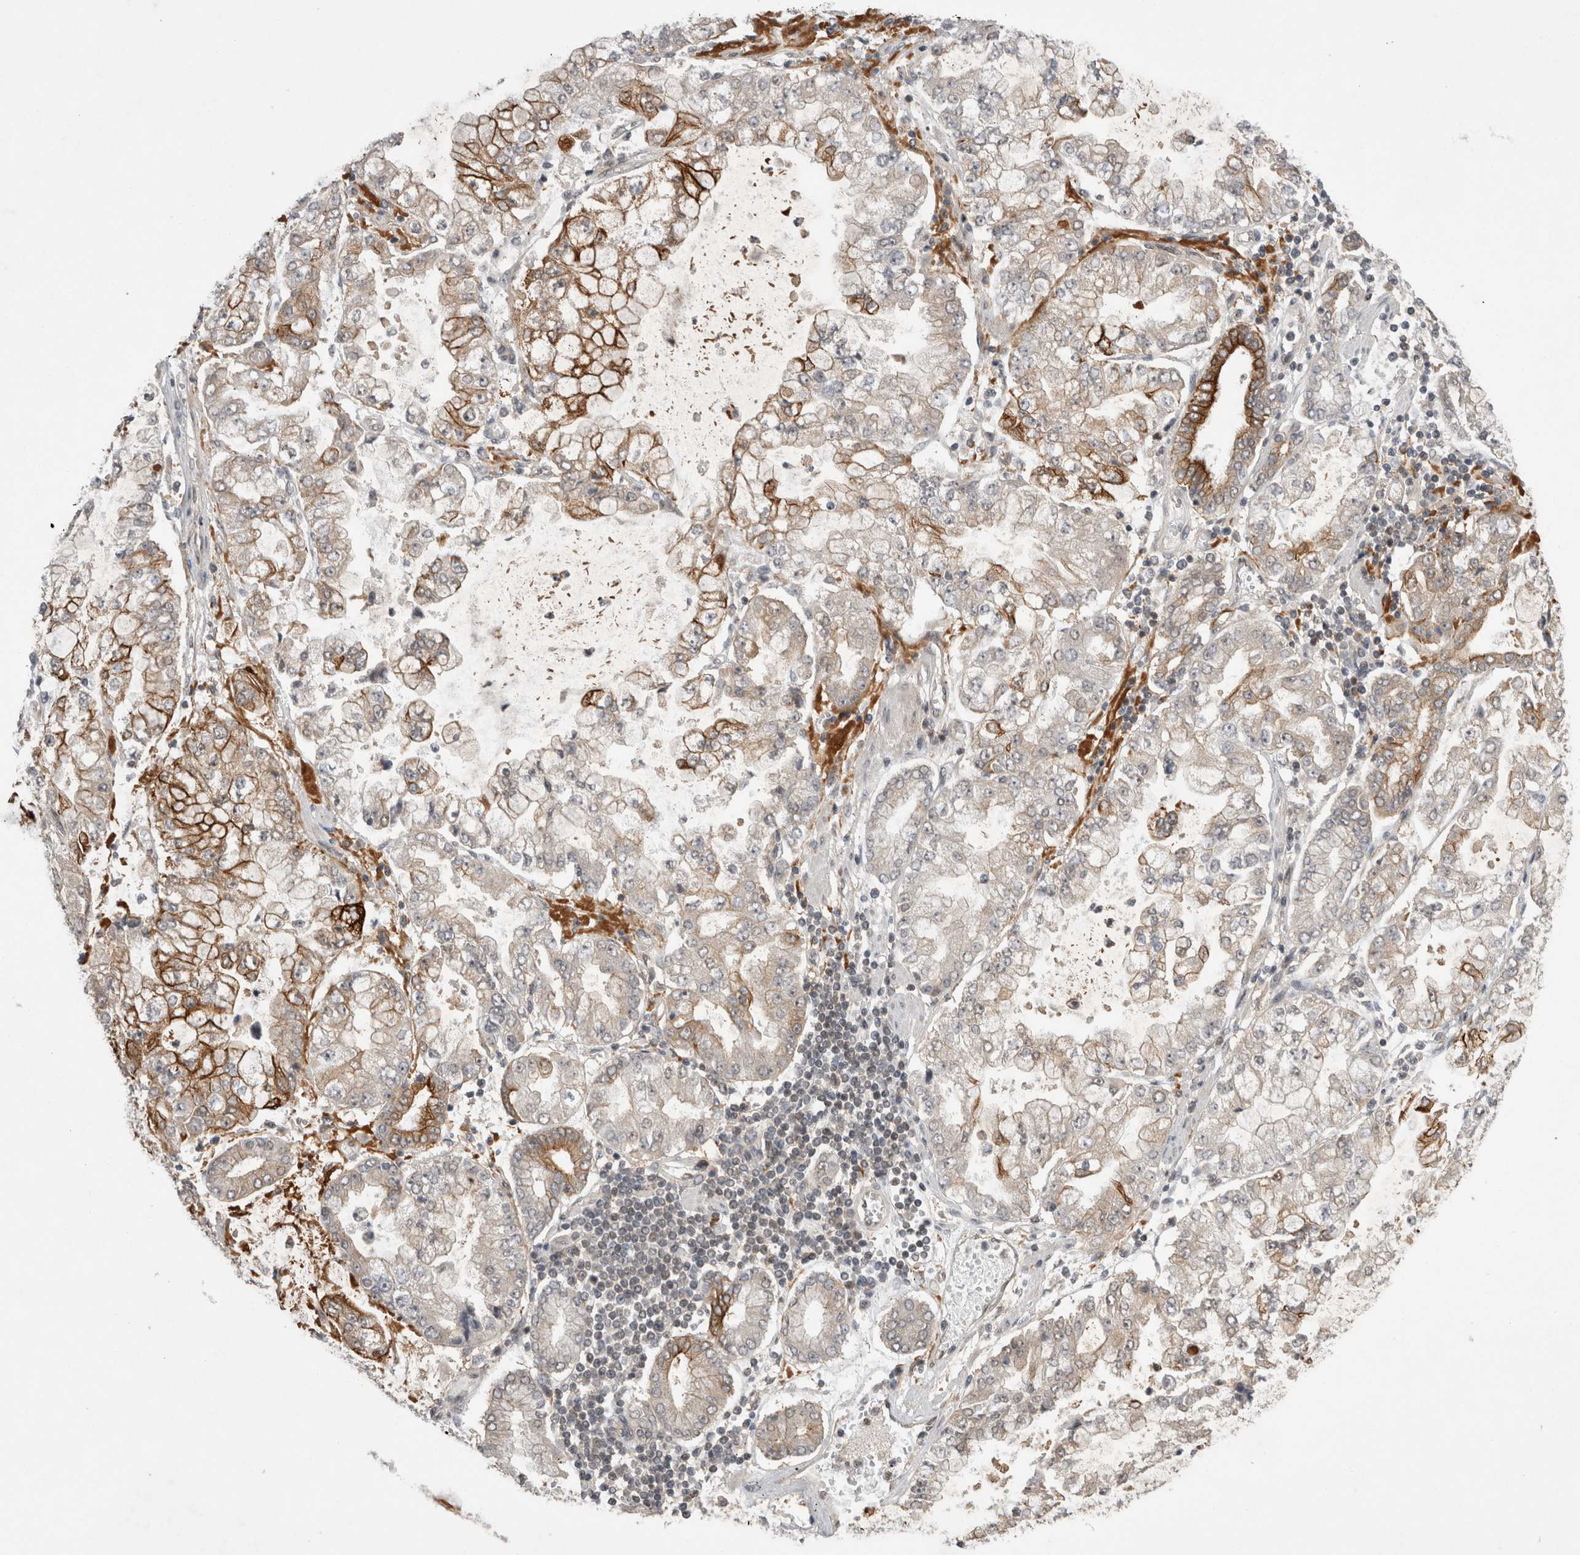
{"staining": {"intensity": "moderate", "quantity": "<25%", "location": "cytoplasmic/membranous"}, "tissue": "stomach cancer", "cell_type": "Tumor cells", "image_type": "cancer", "snomed": [{"axis": "morphology", "description": "Adenocarcinoma, NOS"}, {"axis": "topography", "description": "Stomach"}], "caption": "High-power microscopy captured an immunohistochemistry (IHC) histopathology image of stomach adenocarcinoma, revealing moderate cytoplasmic/membranous staining in approximately <25% of tumor cells.", "gene": "ZNF341", "patient": {"sex": "male", "age": 76}}